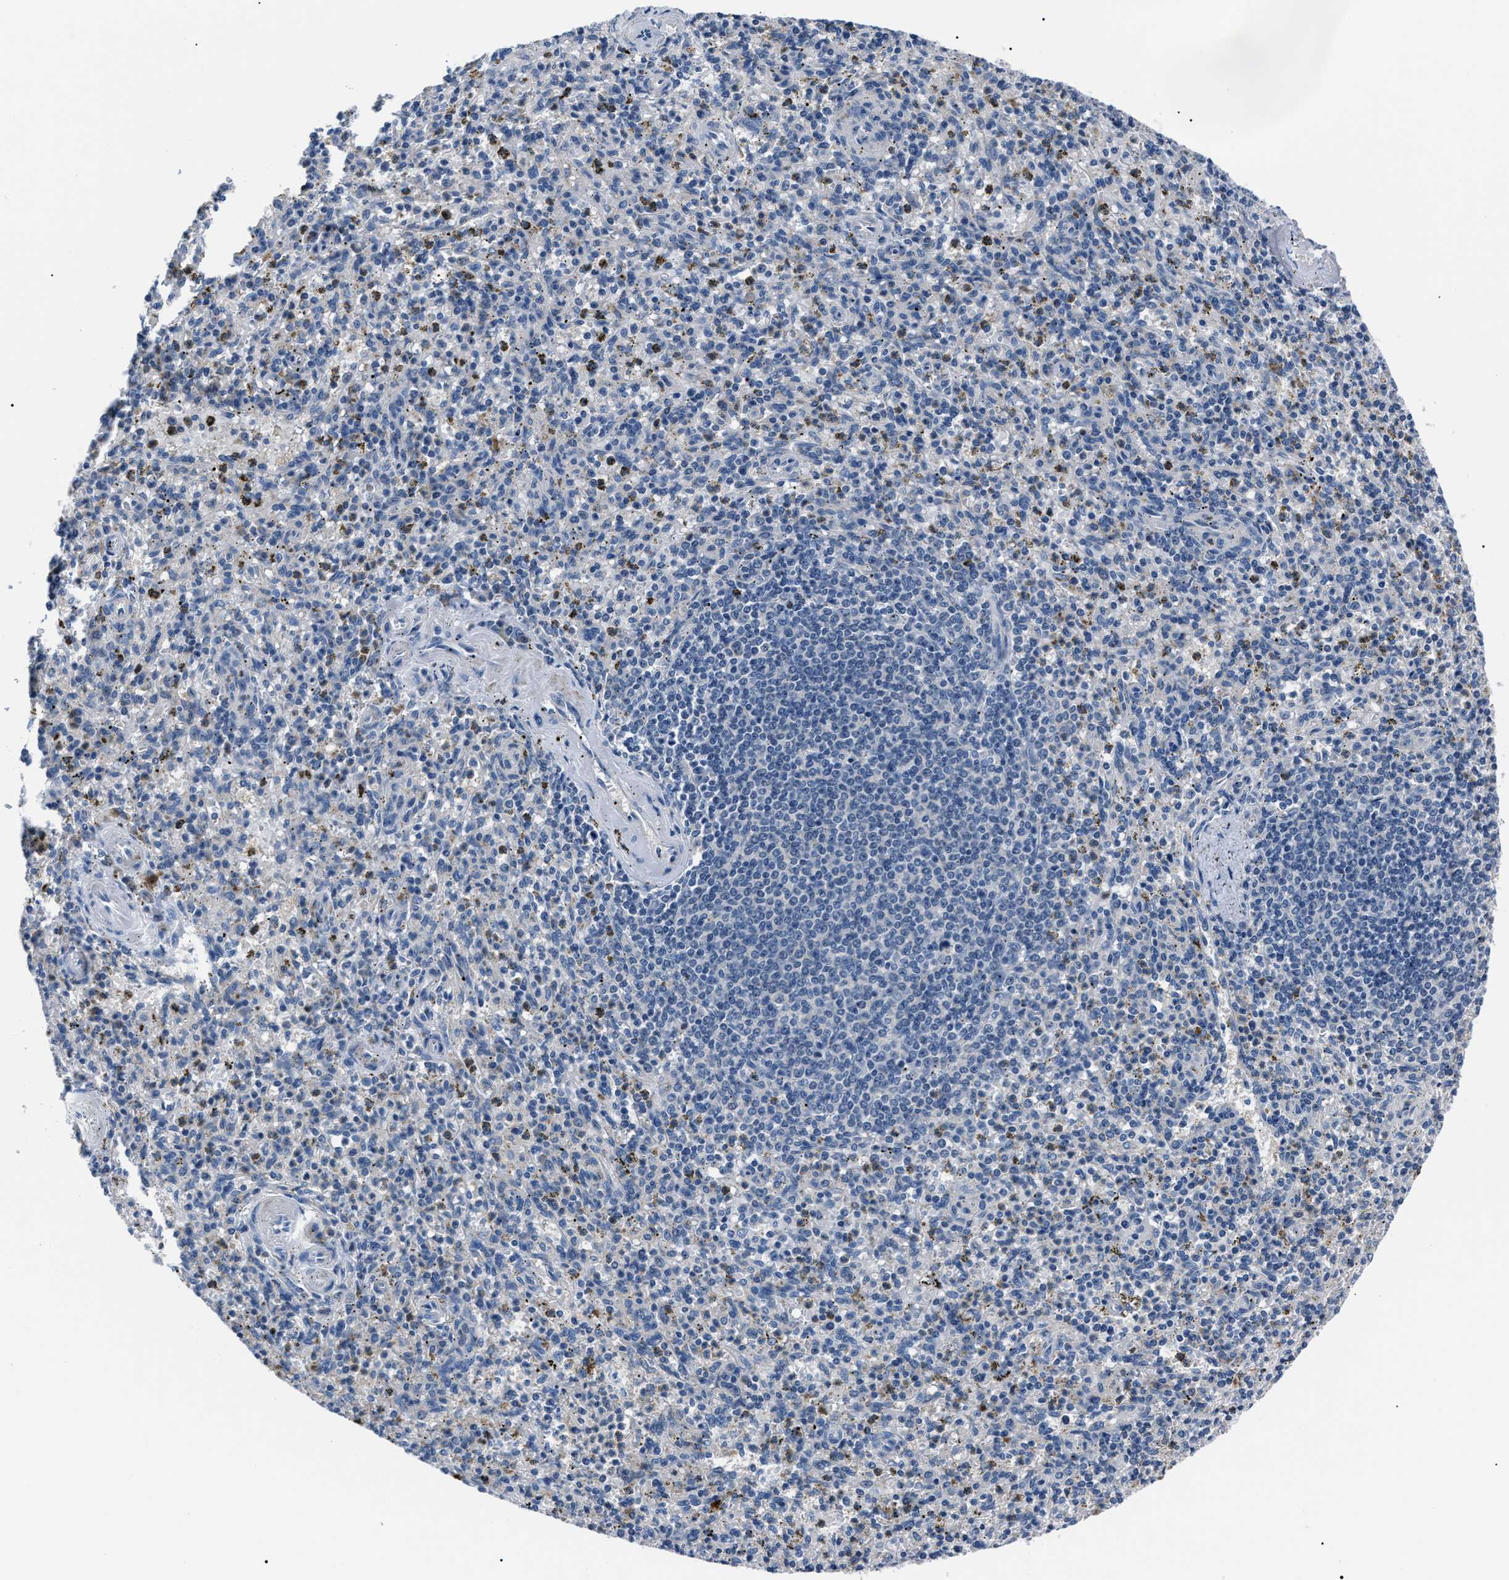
{"staining": {"intensity": "negative", "quantity": "none", "location": "none"}, "tissue": "spleen", "cell_type": "Cells in red pulp", "image_type": "normal", "snomed": [{"axis": "morphology", "description": "Normal tissue, NOS"}, {"axis": "topography", "description": "Spleen"}], "caption": "The immunohistochemistry histopathology image has no significant positivity in cells in red pulp of spleen.", "gene": "LRWD1", "patient": {"sex": "male", "age": 72}}